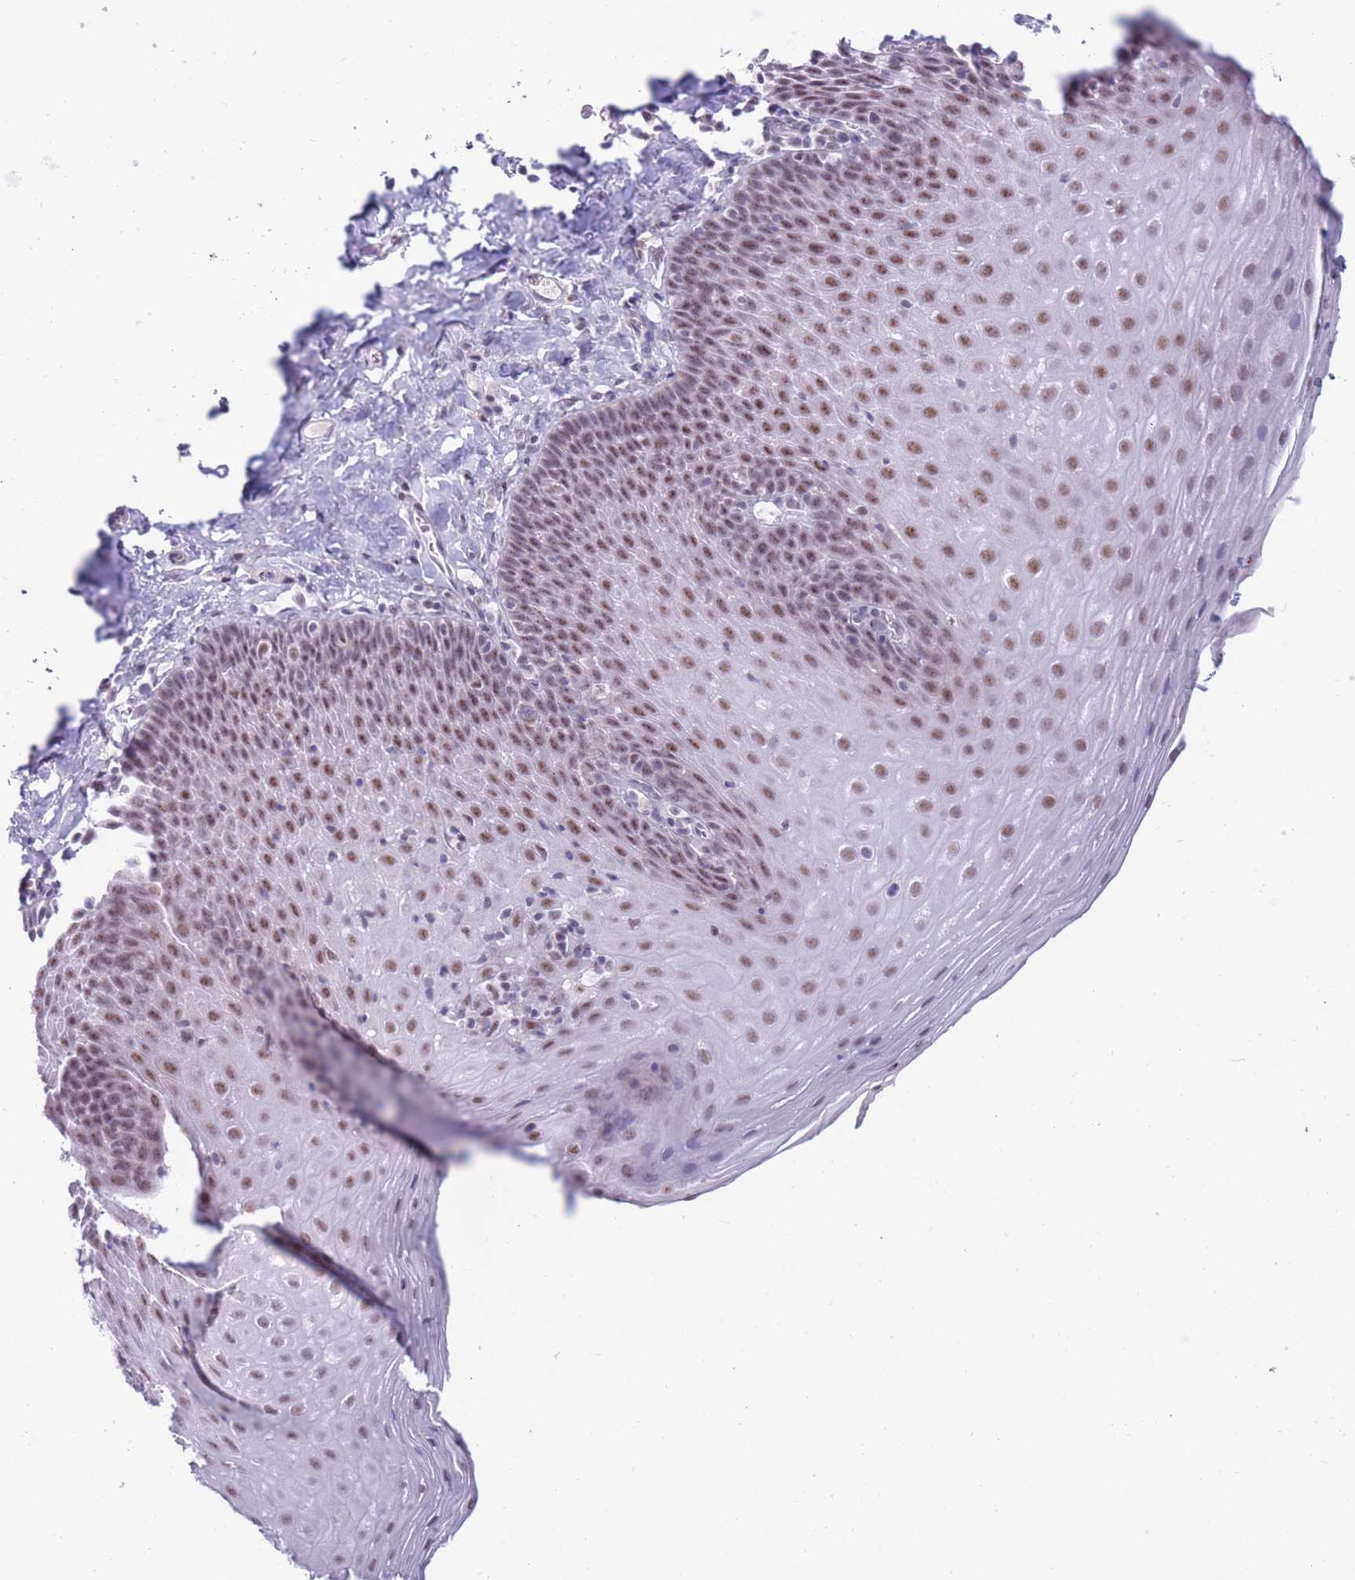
{"staining": {"intensity": "moderate", "quantity": ">75%", "location": "nuclear"}, "tissue": "esophagus", "cell_type": "Squamous epithelial cells", "image_type": "normal", "snomed": [{"axis": "morphology", "description": "Normal tissue, NOS"}, {"axis": "topography", "description": "Esophagus"}], "caption": "Esophagus stained with DAB immunohistochemistry shows medium levels of moderate nuclear expression in approximately >75% of squamous epithelial cells.", "gene": "CYP2B6", "patient": {"sex": "female", "age": 61}}